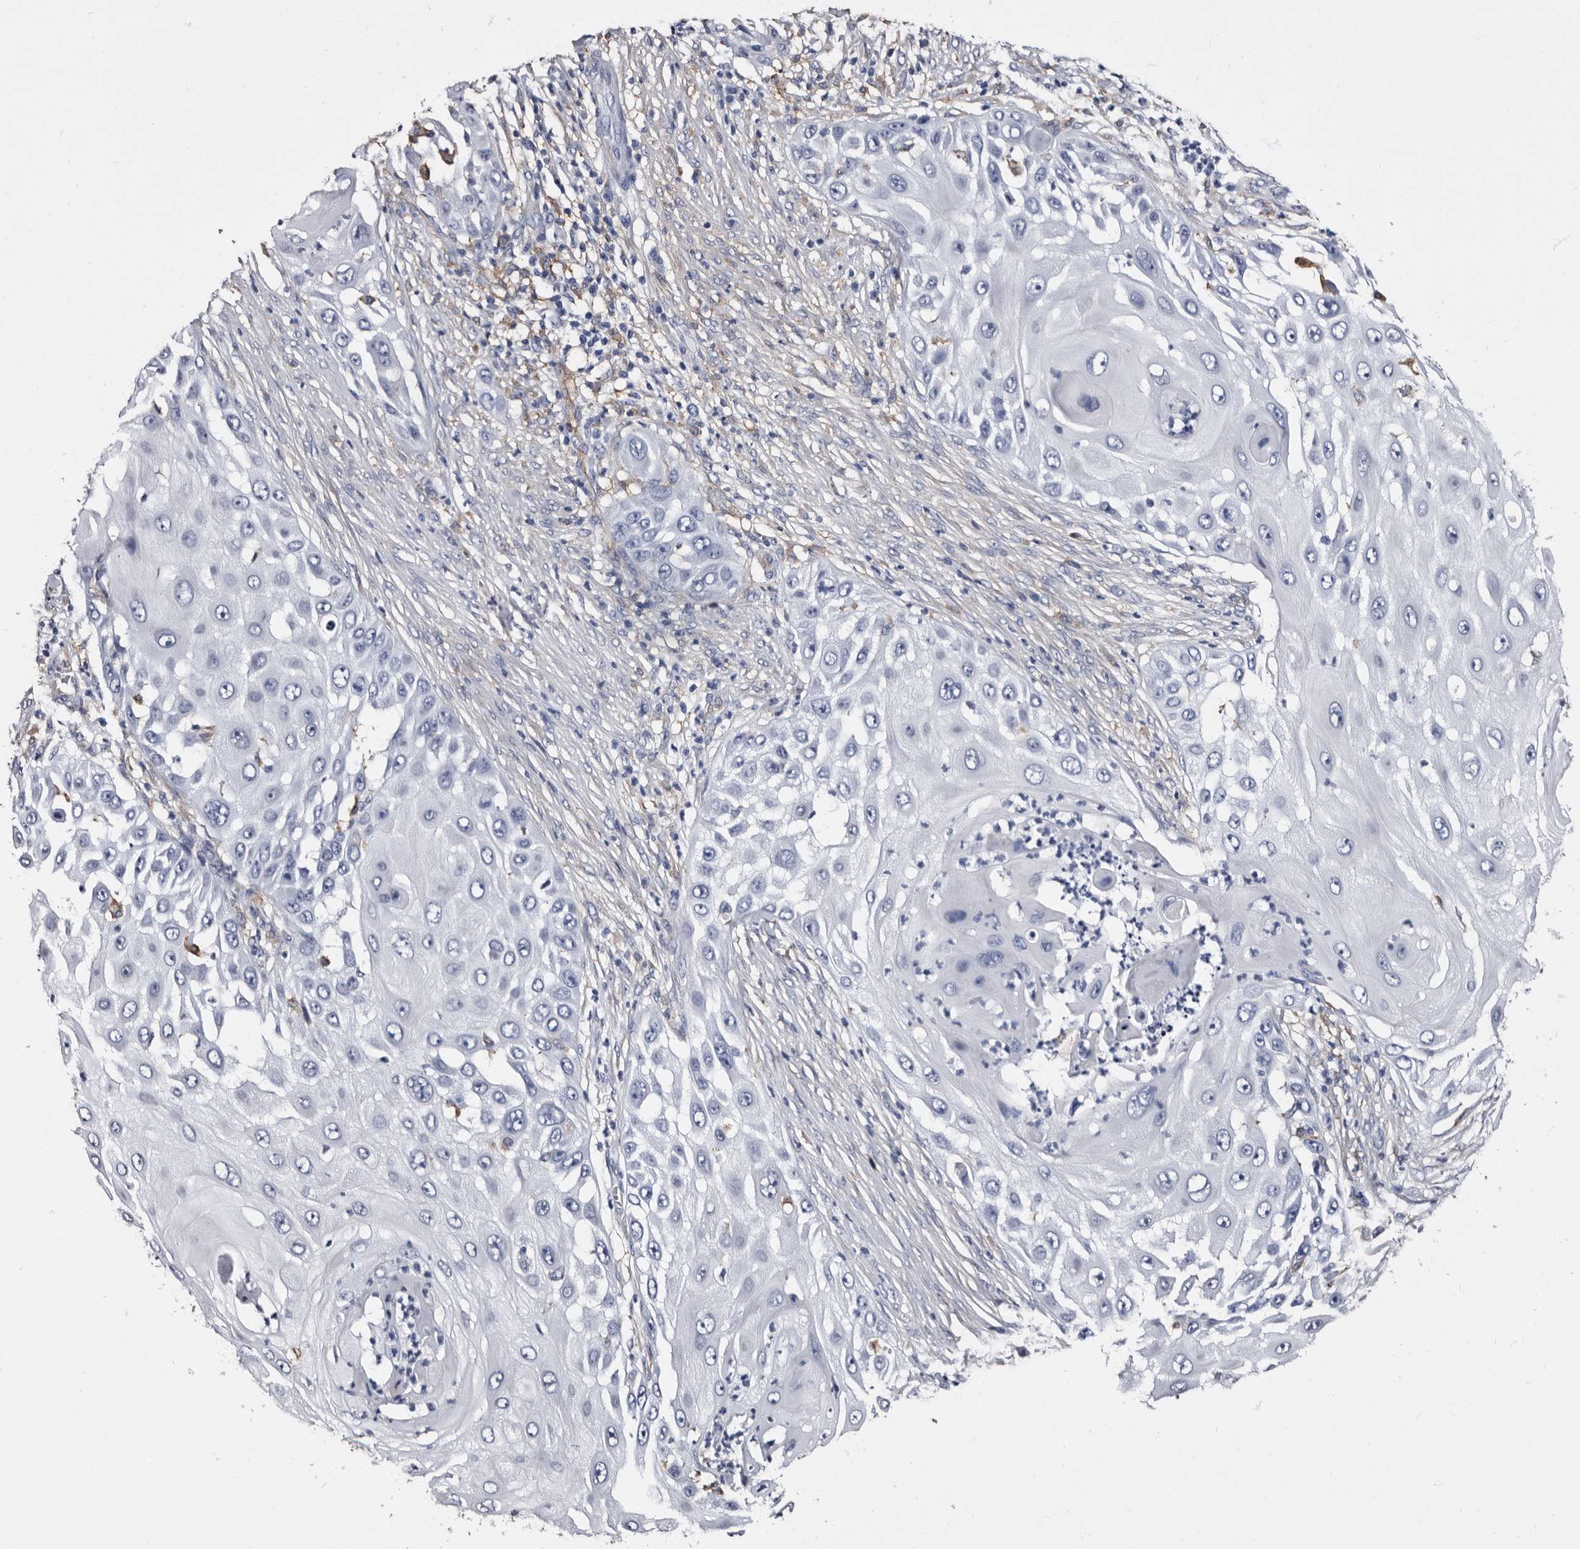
{"staining": {"intensity": "negative", "quantity": "none", "location": "none"}, "tissue": "skin cancer", "cell_type": "Tumor cells", "image_type": "cancer", "snomed": [{"axis": "morphology", "description": "Squamous cell carcinoma, NOS"}, {"axis": "topography", "description": "Skin"}], "caption": "Tumor cells are negative for brown protein staining in skin squamous cell carcinoma.", "gene": "EPB41L3", "patient": {"sex": "female", "age": 44}}